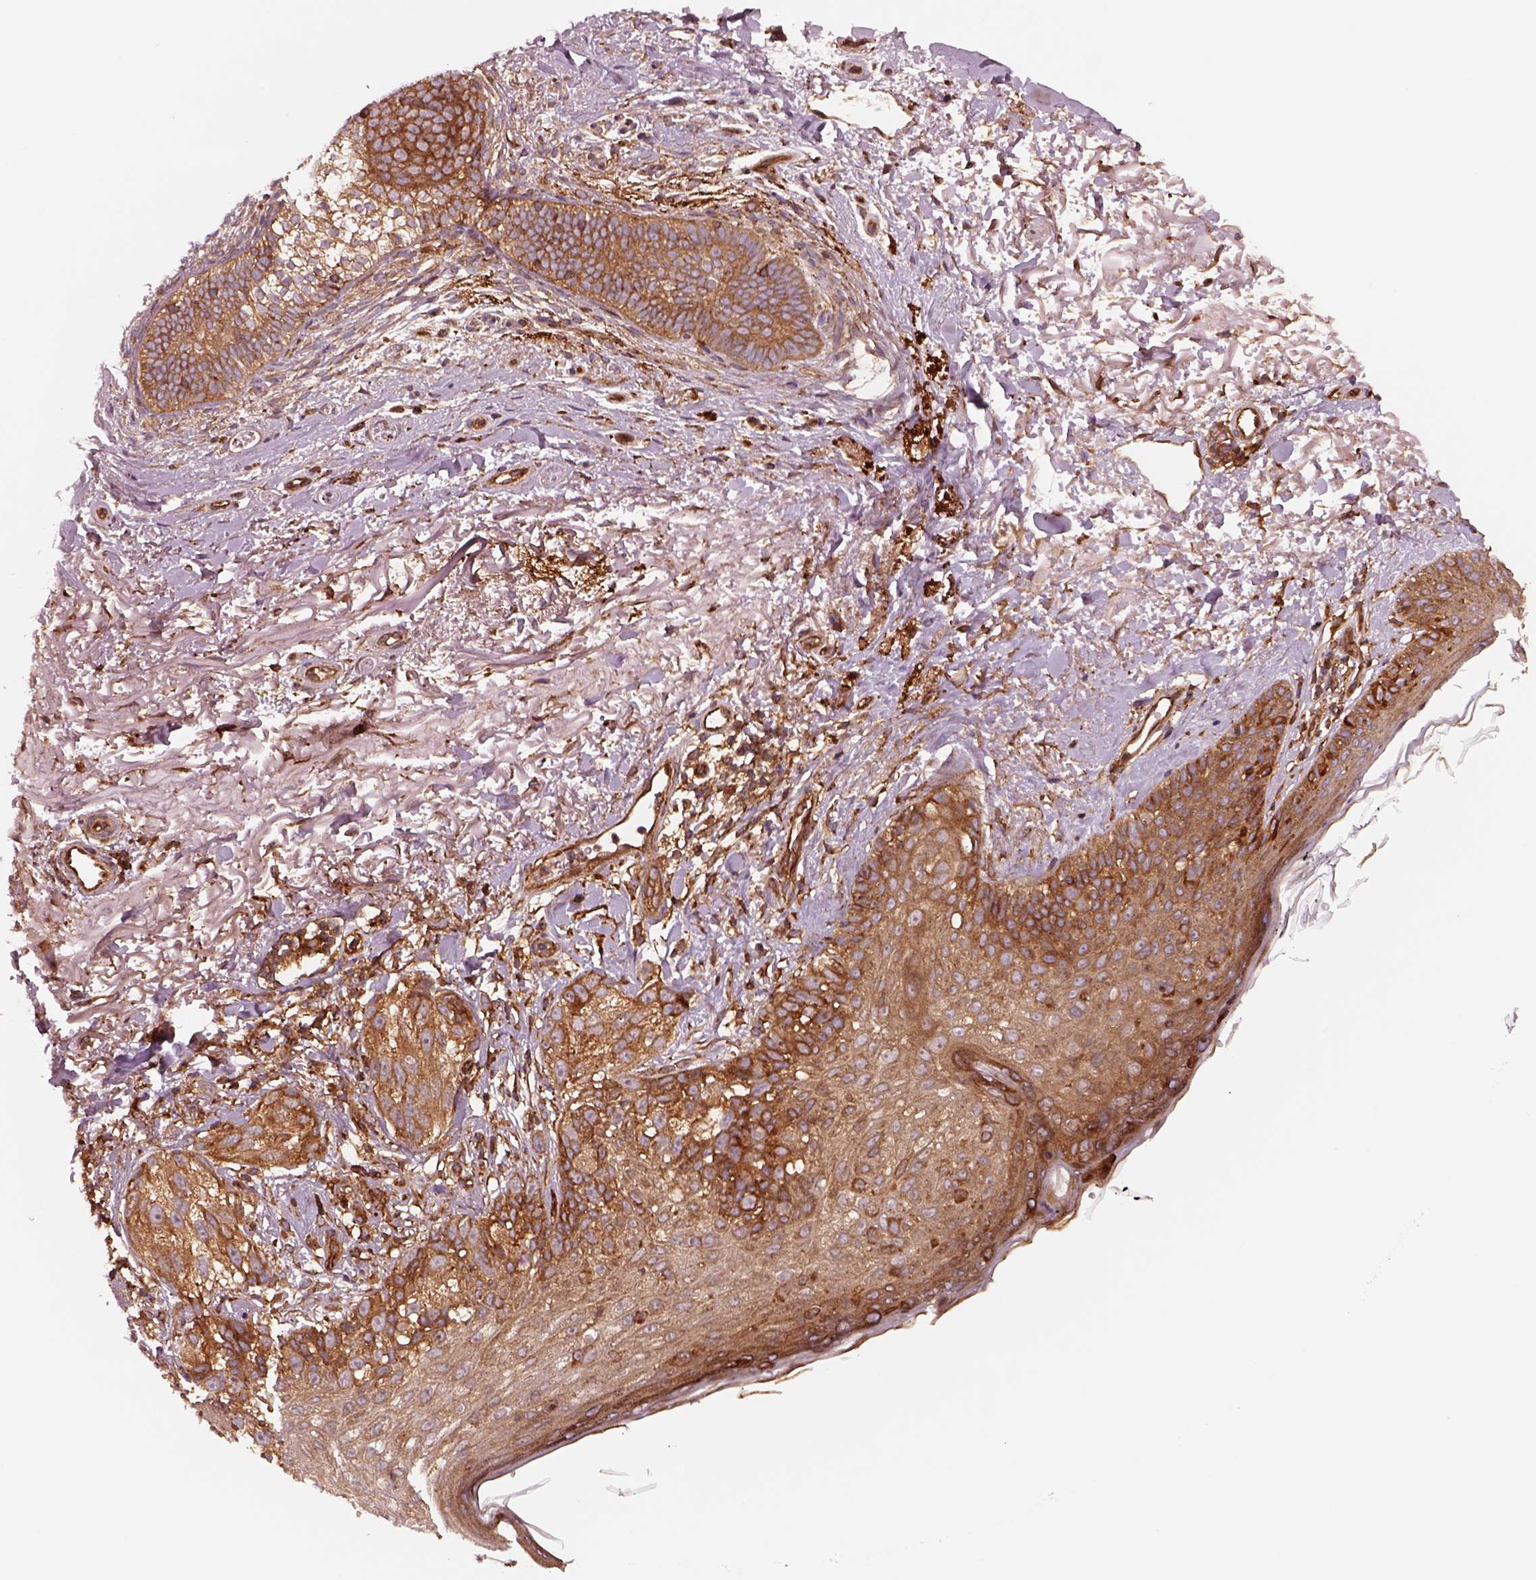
{"staining": {"intensity": "strong", "quantity": "25%-75%", "location": "cytoplasmic/membranous"}, "tissue": "melanoma", "cell_type": "Tumor cells", "image_type": "cancer", "snomed": [{"axis": "morphology", "description": "Malignant melanoma, NOS"}, {"axis": "topography", "description": "Skin"}], "caption": "Malignant melanoma was stained to show a protein in brown. There is high levels of strong cytoplasmic/membranous positivity in approximately 25%-75% of tumor cells.", "gene": "WASHC2A", "patient": {"sex": "female", "age": 86}}